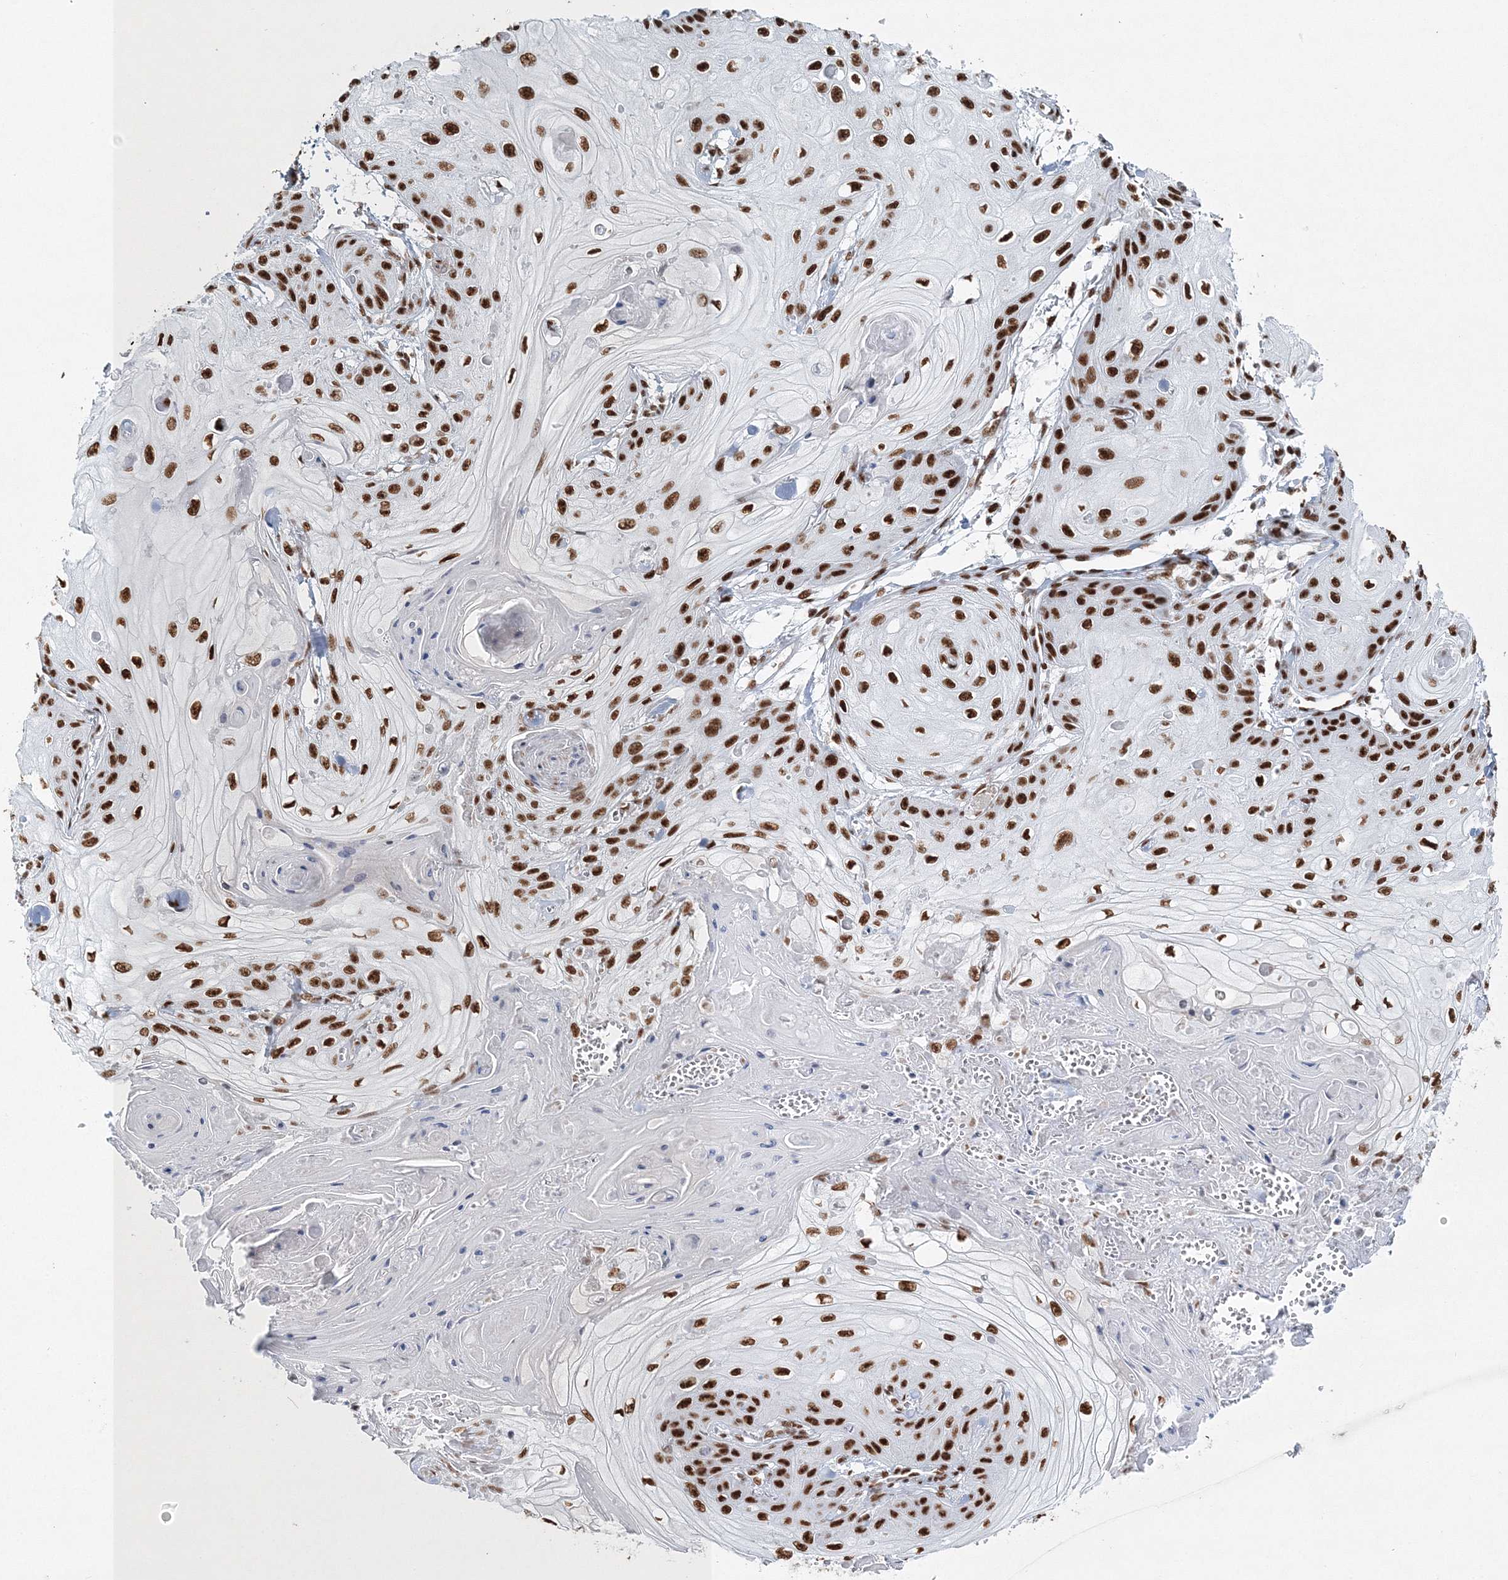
{"staining": {"intensity": "strong", "quantity": ">75%", "location": "nuclear"}, "tissue": "skin cancer", "cell_type": "Tumor cells", "image_type": "cancer", "snomed": [{"axis": "morphology", "description": "Squamous cell carcinoma, NOS"}, {"axis": "topography", "description": "Skin"}], "caption": "Strong nuclear expression for a protein is appreciated in about >75% of tumor cells of skin squamous cell carcinoma using IHC.", "gene": "QRICH1", "patient": {"sex": "male", "age": 74}}